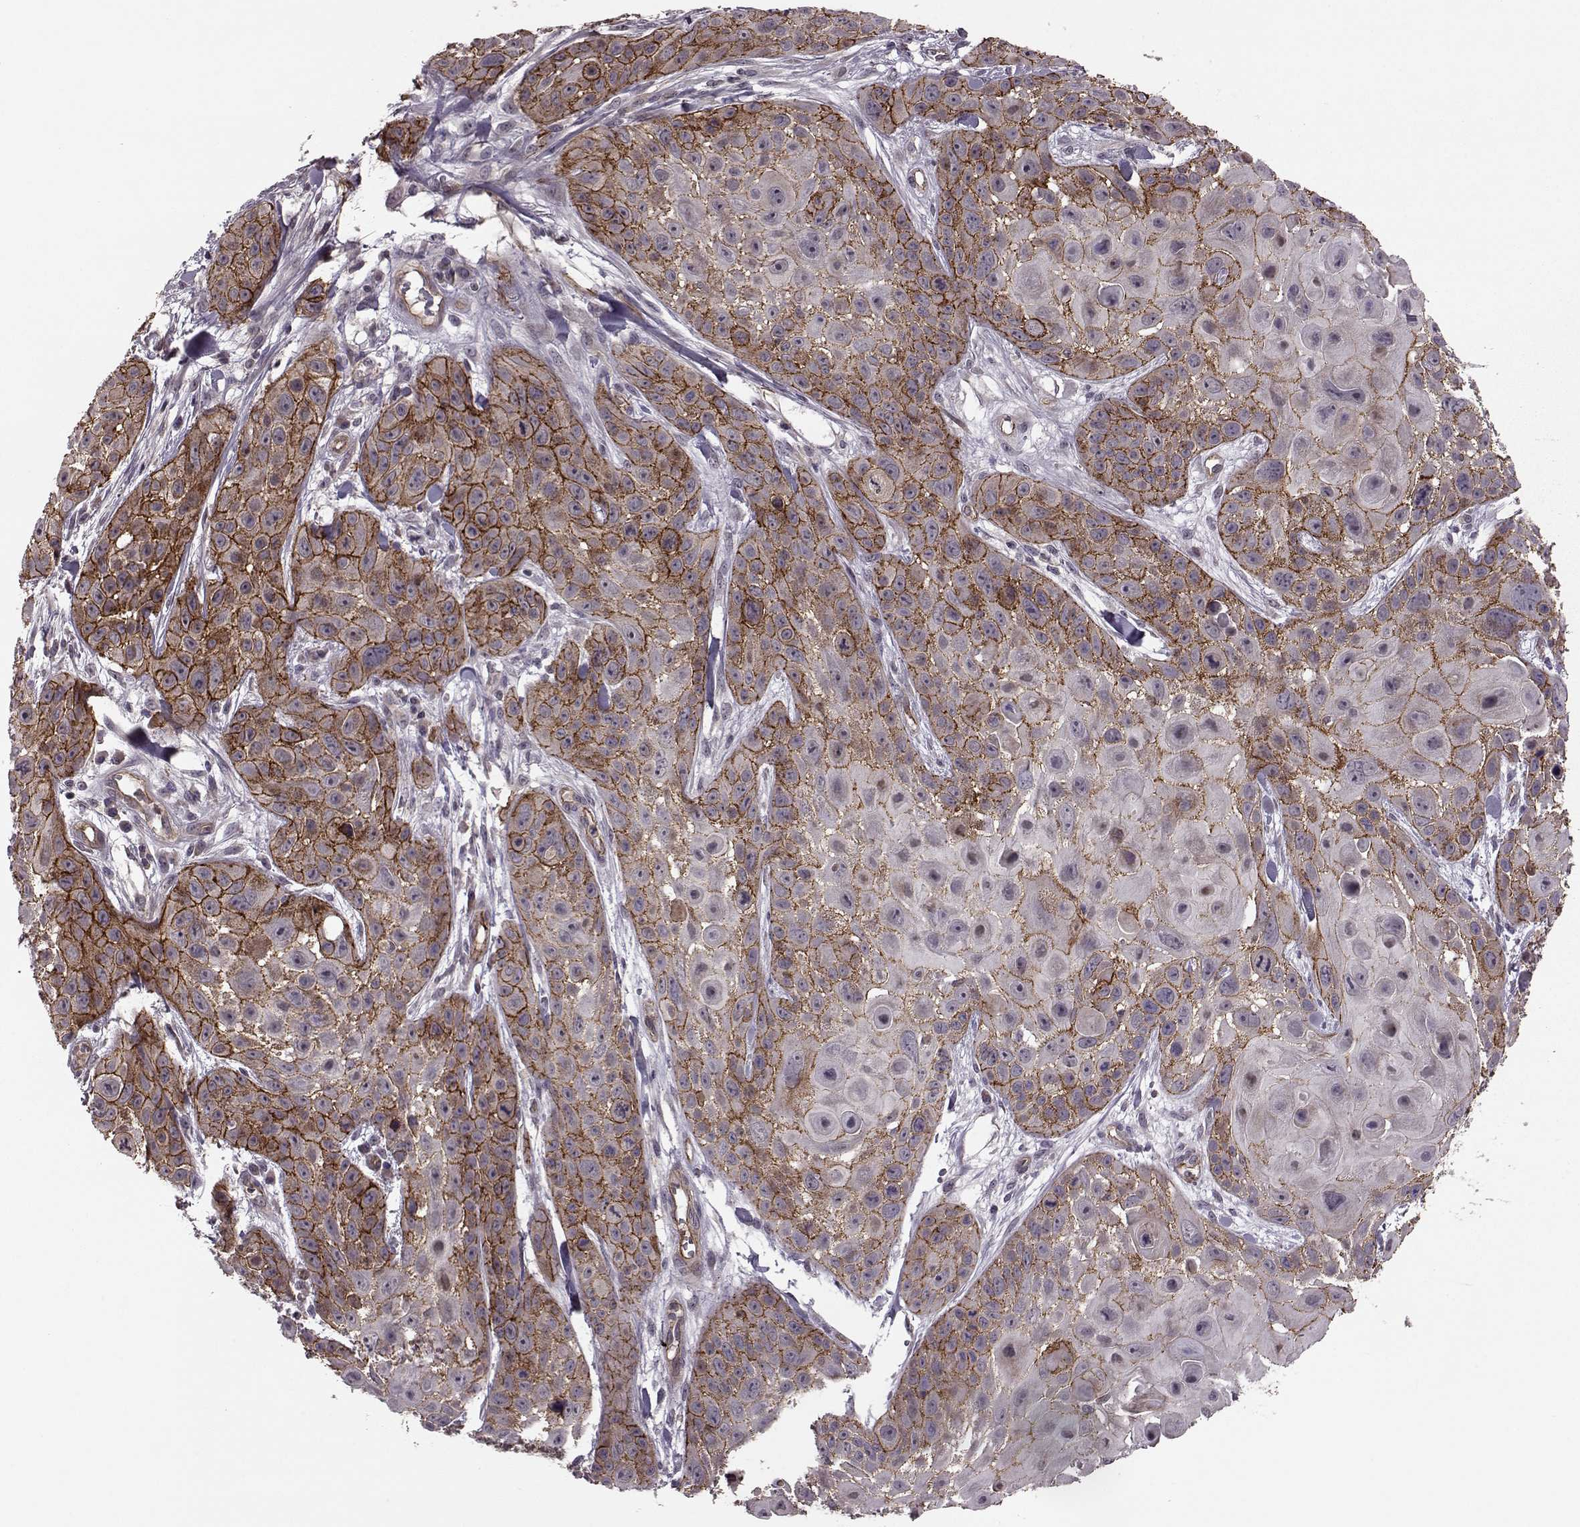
{"staining": {"intensity": "strong", "quantity": "25%-75%", "location": "cytoplasmic/membranous"}, "tissue": "skin cancer", "cell_type": "Tumor cells", "image_type": "cancer", "snomed": [{"axis": "morphology", "description": "Squamous cell carcinoma, NOS"}, {"axis": "topography", "description": "Skin"}, {"axis": "topography", "description": "Anal"}], "caption": "Immunohistochemistry (DAB) staining of skin cancer (squamous cell carcinoma) exhibits strong cytoplasmic/membranous protein staining in about 25%-75% of tumor cells.", "gene": "SYNPO", "patient": {"sex": "female", "age": 75}}